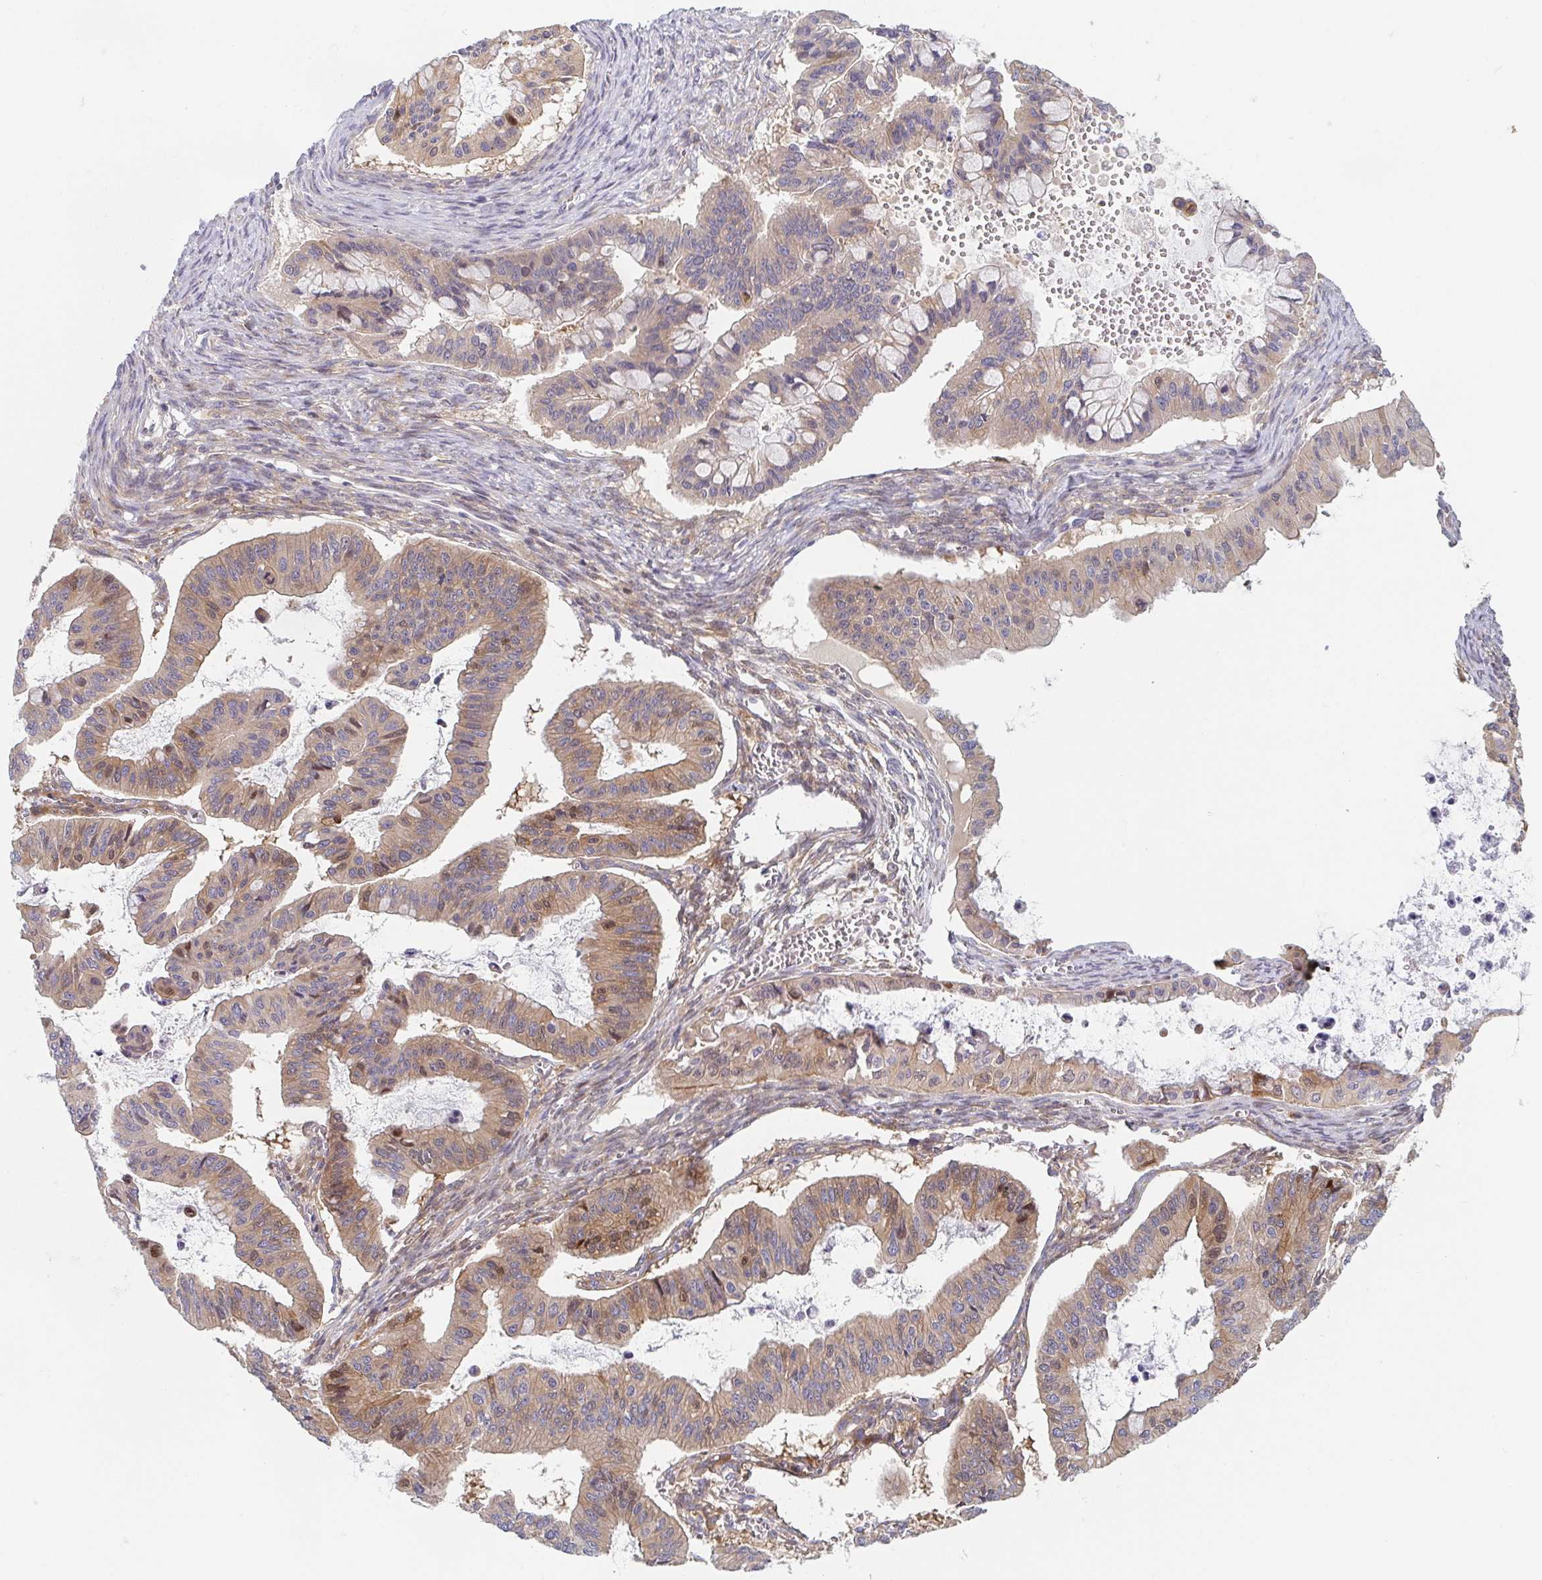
{"staining": {"intensity": "moderate", "quantity": ">75%", "location": "cytoplasmic/membranous"}, "tissue": "ovarian cancer", "cell_type": "Tumor cells", "image_type": "cancer", "snomed": [{"axis": "morphology", "description": "Cystadenocarcinoma, mucinous, NOS"}, {"axis": "topography", "description": "Ovary"}], "caption": "IHC micrograph of neoplastic tissue: ovarian cancer stained using immunohistochemistry shows medium levels of moderate protein expression localized specifically in the cytoplasmic/membranous of tumor cells, appearing as a cytoplasmic/membranous brown color.", "gene": "TUFT1", "patient": {"sex": "female", "age": 72}}